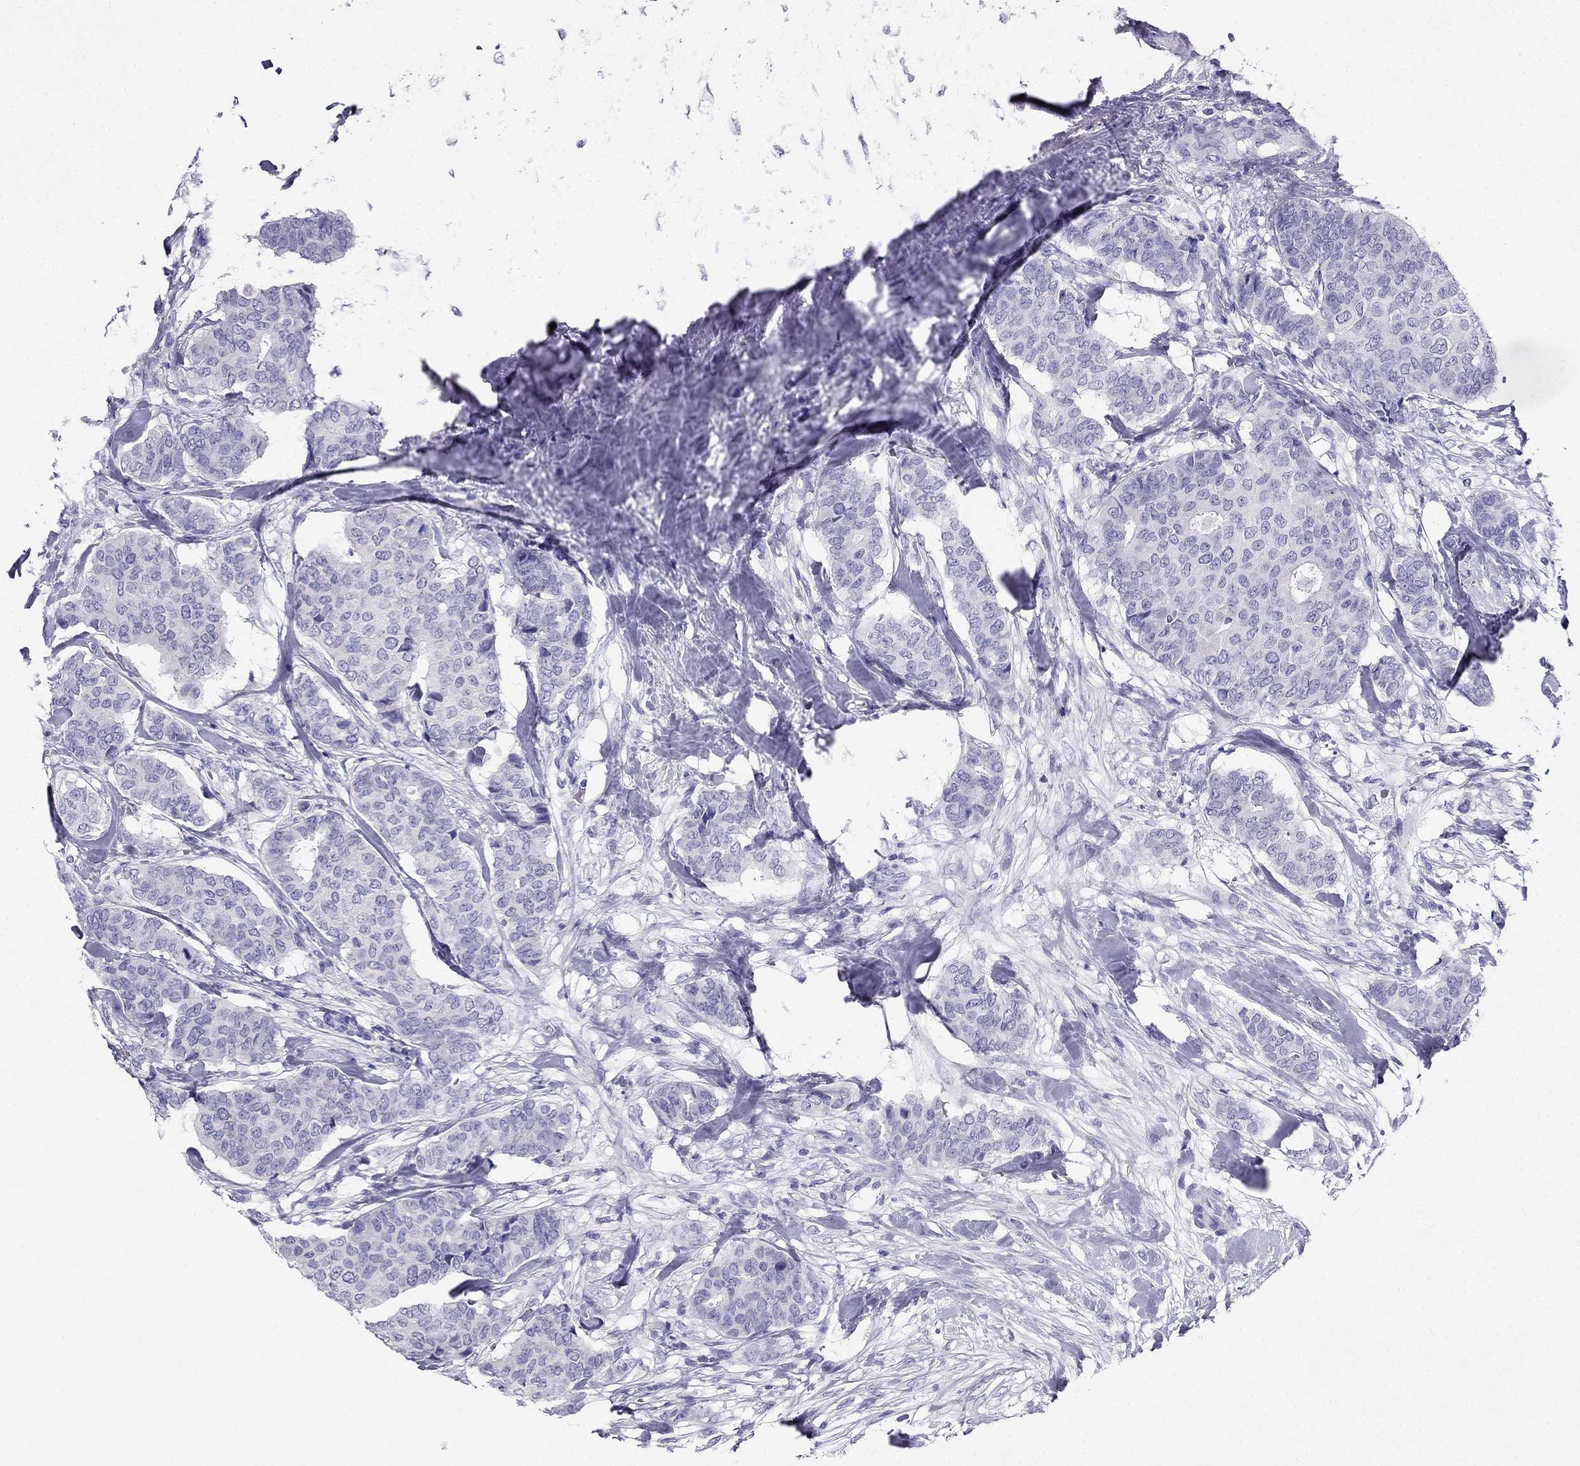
{"staining": {"intensity": "negative", "quantity": "none", "location": "none"}, "tissue": "breast cancer", "cell_type": "Tumor cells", "image_type": "cancer", "snomed": [{"axis": "morphology", "description": "Duct carcinoma"}, {"axis": "topography", "description": "Breast"}], "caption": "DAB (3,3'-diaminobenzidine) immunohistochemical staining of breast intraductal carcinoma exhibits no significant positivity in tumor cells. Nuclei are stained in blue.", "gene": "NPTX1", "patient": {"sex": "female", "age": 75}}